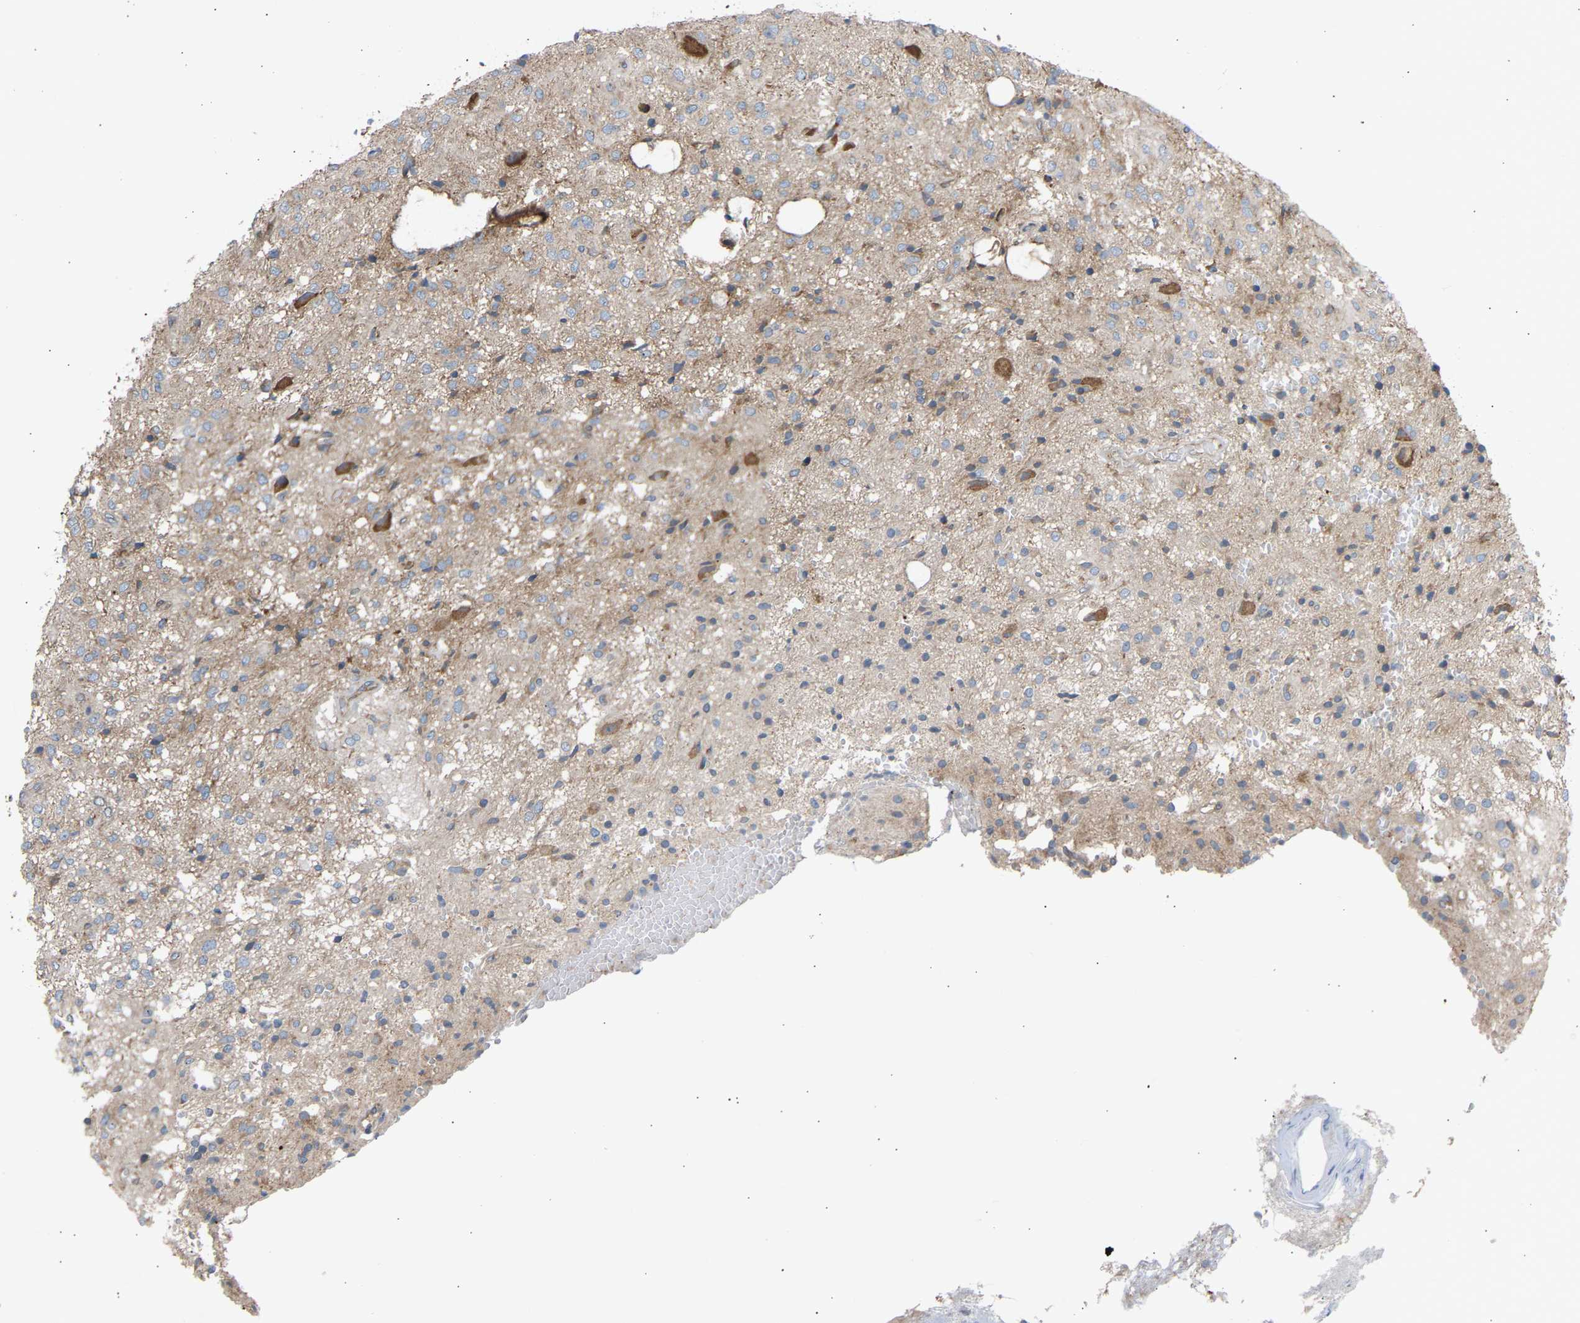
{"staining": {"intensity": "weak", "quantity": "<25%", "location": "cytoplasmic/membranous"}, "tissue": "glioma", "cell_type": "Tumor cells", "image_type": "cancer", "snomed": [{"axis": "morphology", "description": "Glioma, malignant, High grade"}, {"axis": "topography", "description": "Brain"}], "caption": "Tumor cells show no significant protein positivity in malignant glioma (high-grade).", "gene": "GCN1", "patient": {"sex": "female", "age": 59}}